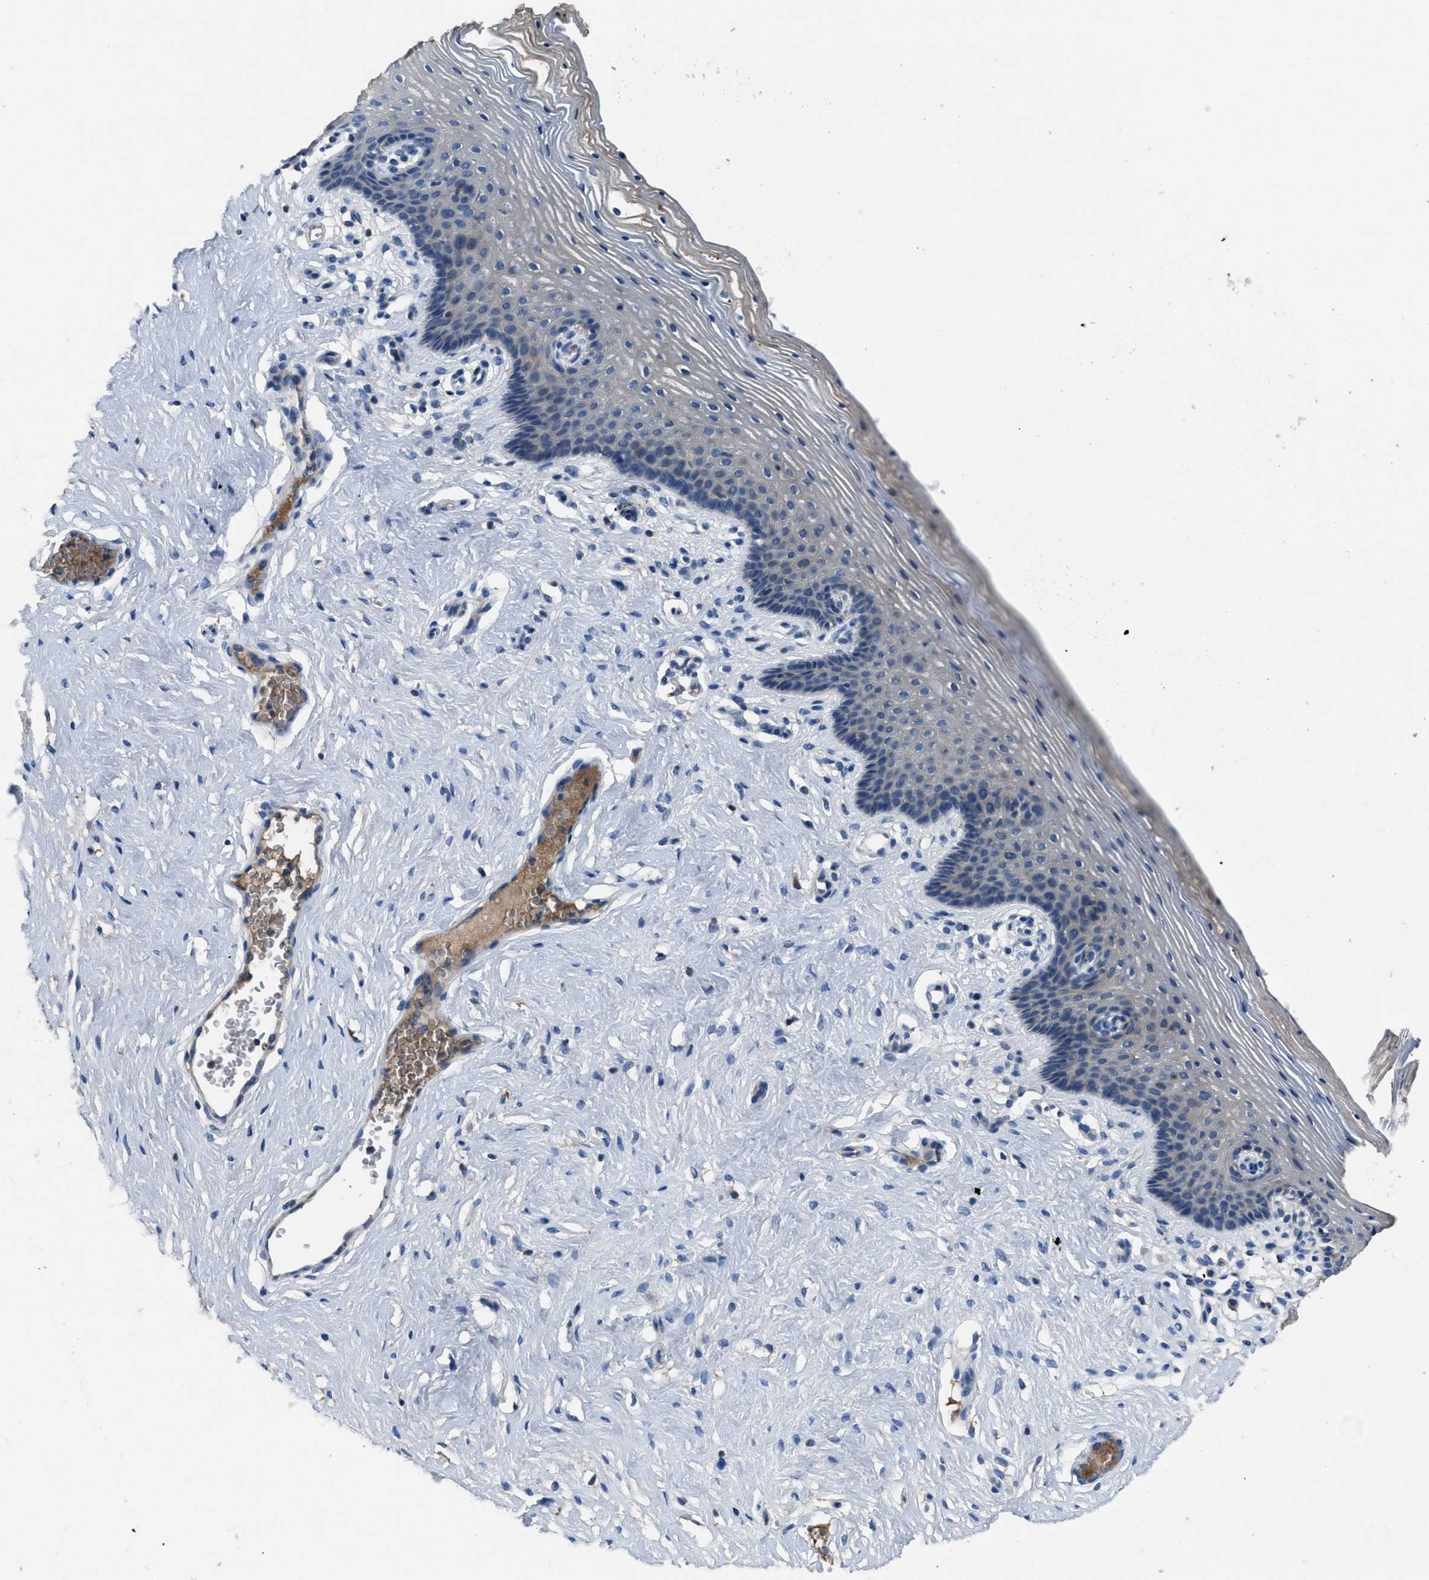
{"staining": {"intensity": "negative", "quantity": "none", "location": "none"}, "tissue": "vagina", "cell_type": "Squamous epithelial cells", "image_type": "normal", "snomed": [{"axis": "morphology", "description": "Normal tissue, NOS"}, {"axis": "topography", "description": "Vagina"}], "caption": "Immunohistochemistry image of benign vagina stained for a protein (brown), which reveals no positivity in squamous epithelial cells.", "gene": "SGCZ", "patient": {"sex": "female", "age": 32}}